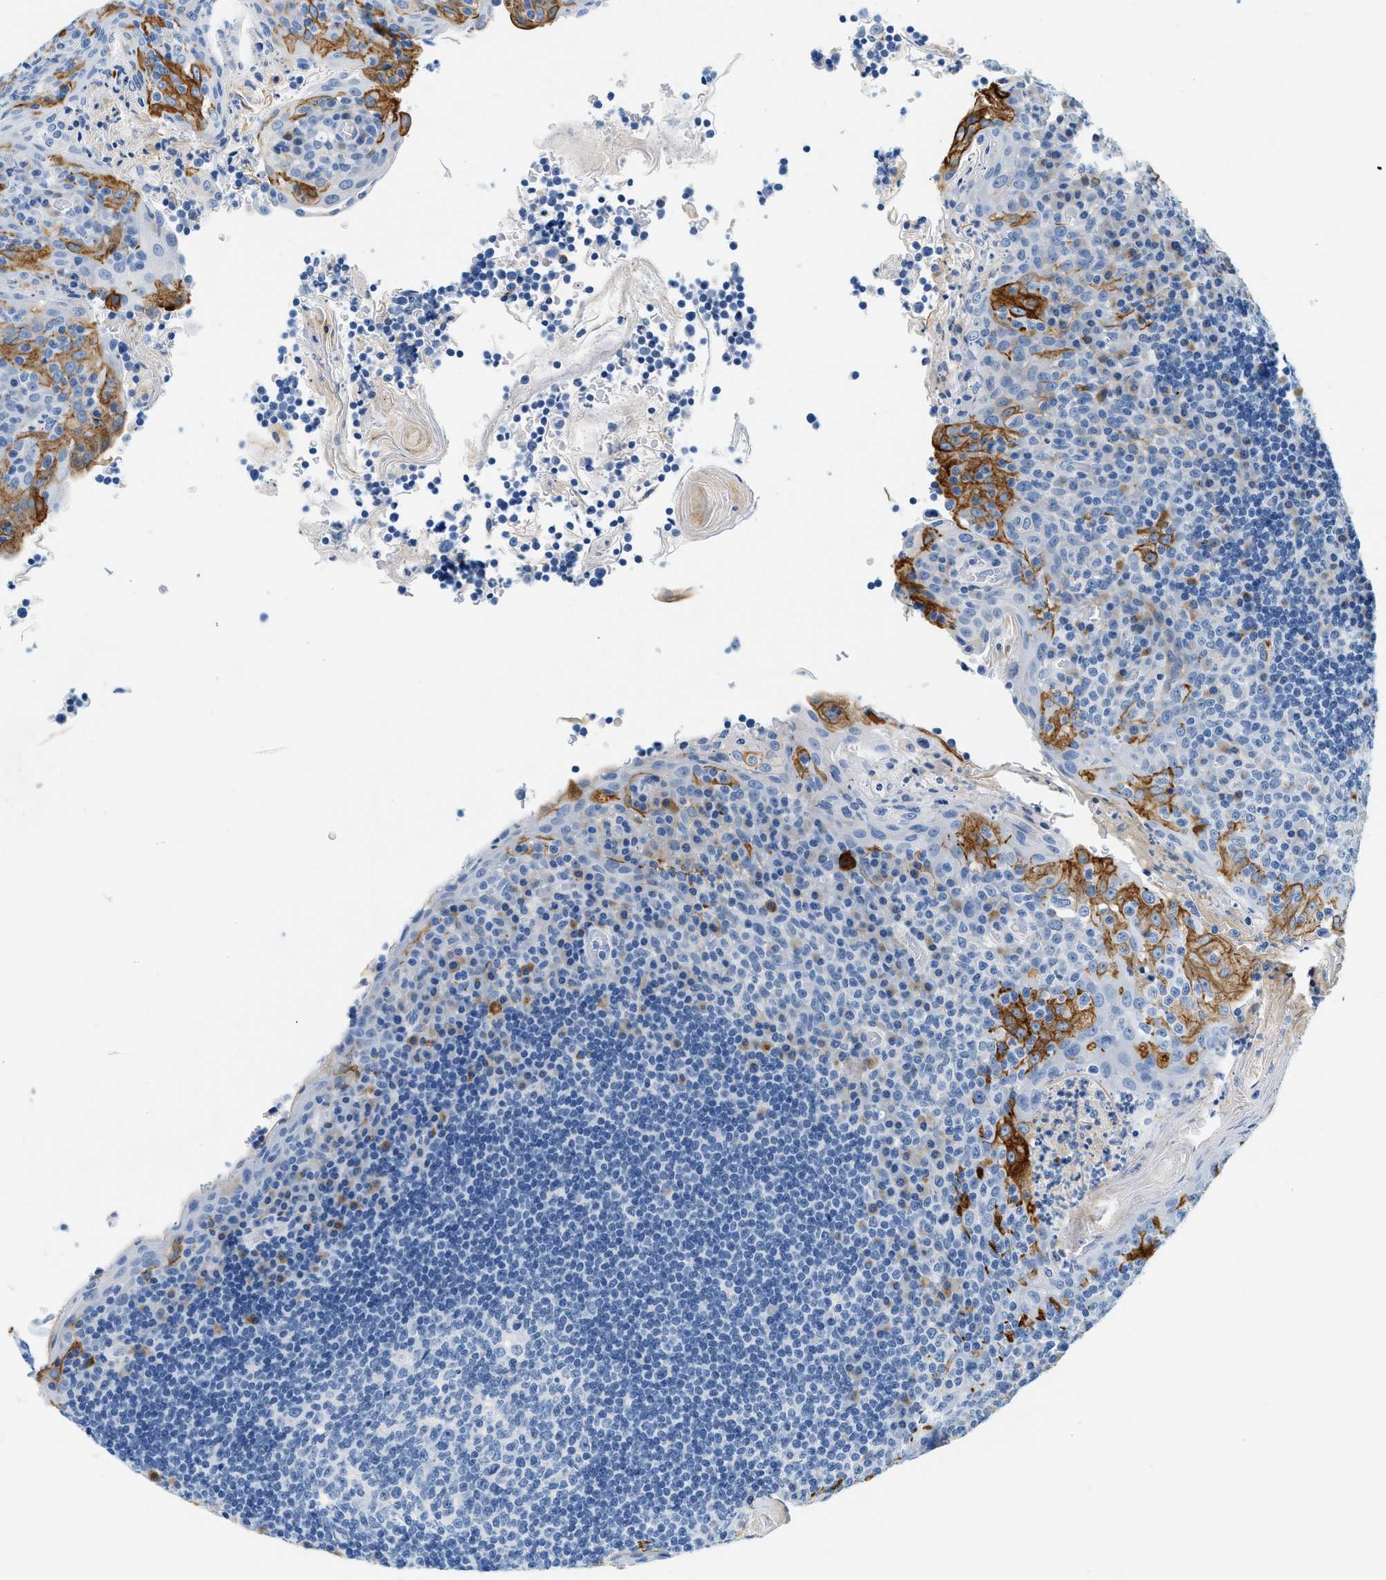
{"staining": {"intensity": "negative", "quantity": "none", "location": "none"}, "tissue": "tonsil", "cell_type": "Germinal center cells", "image_type": "normal", "snomed": [{"axis": "morphology", "description": "Normal tissue, NOS"}, {"axis": "topography", "description": "Tonsil"}], "caption": "Immunohistochemistry of unremarkable tonsil demonstrates no positivity in germinal center cells.", "gene": "STXBP2", "patient": {"sex": "male", "age": 17}}